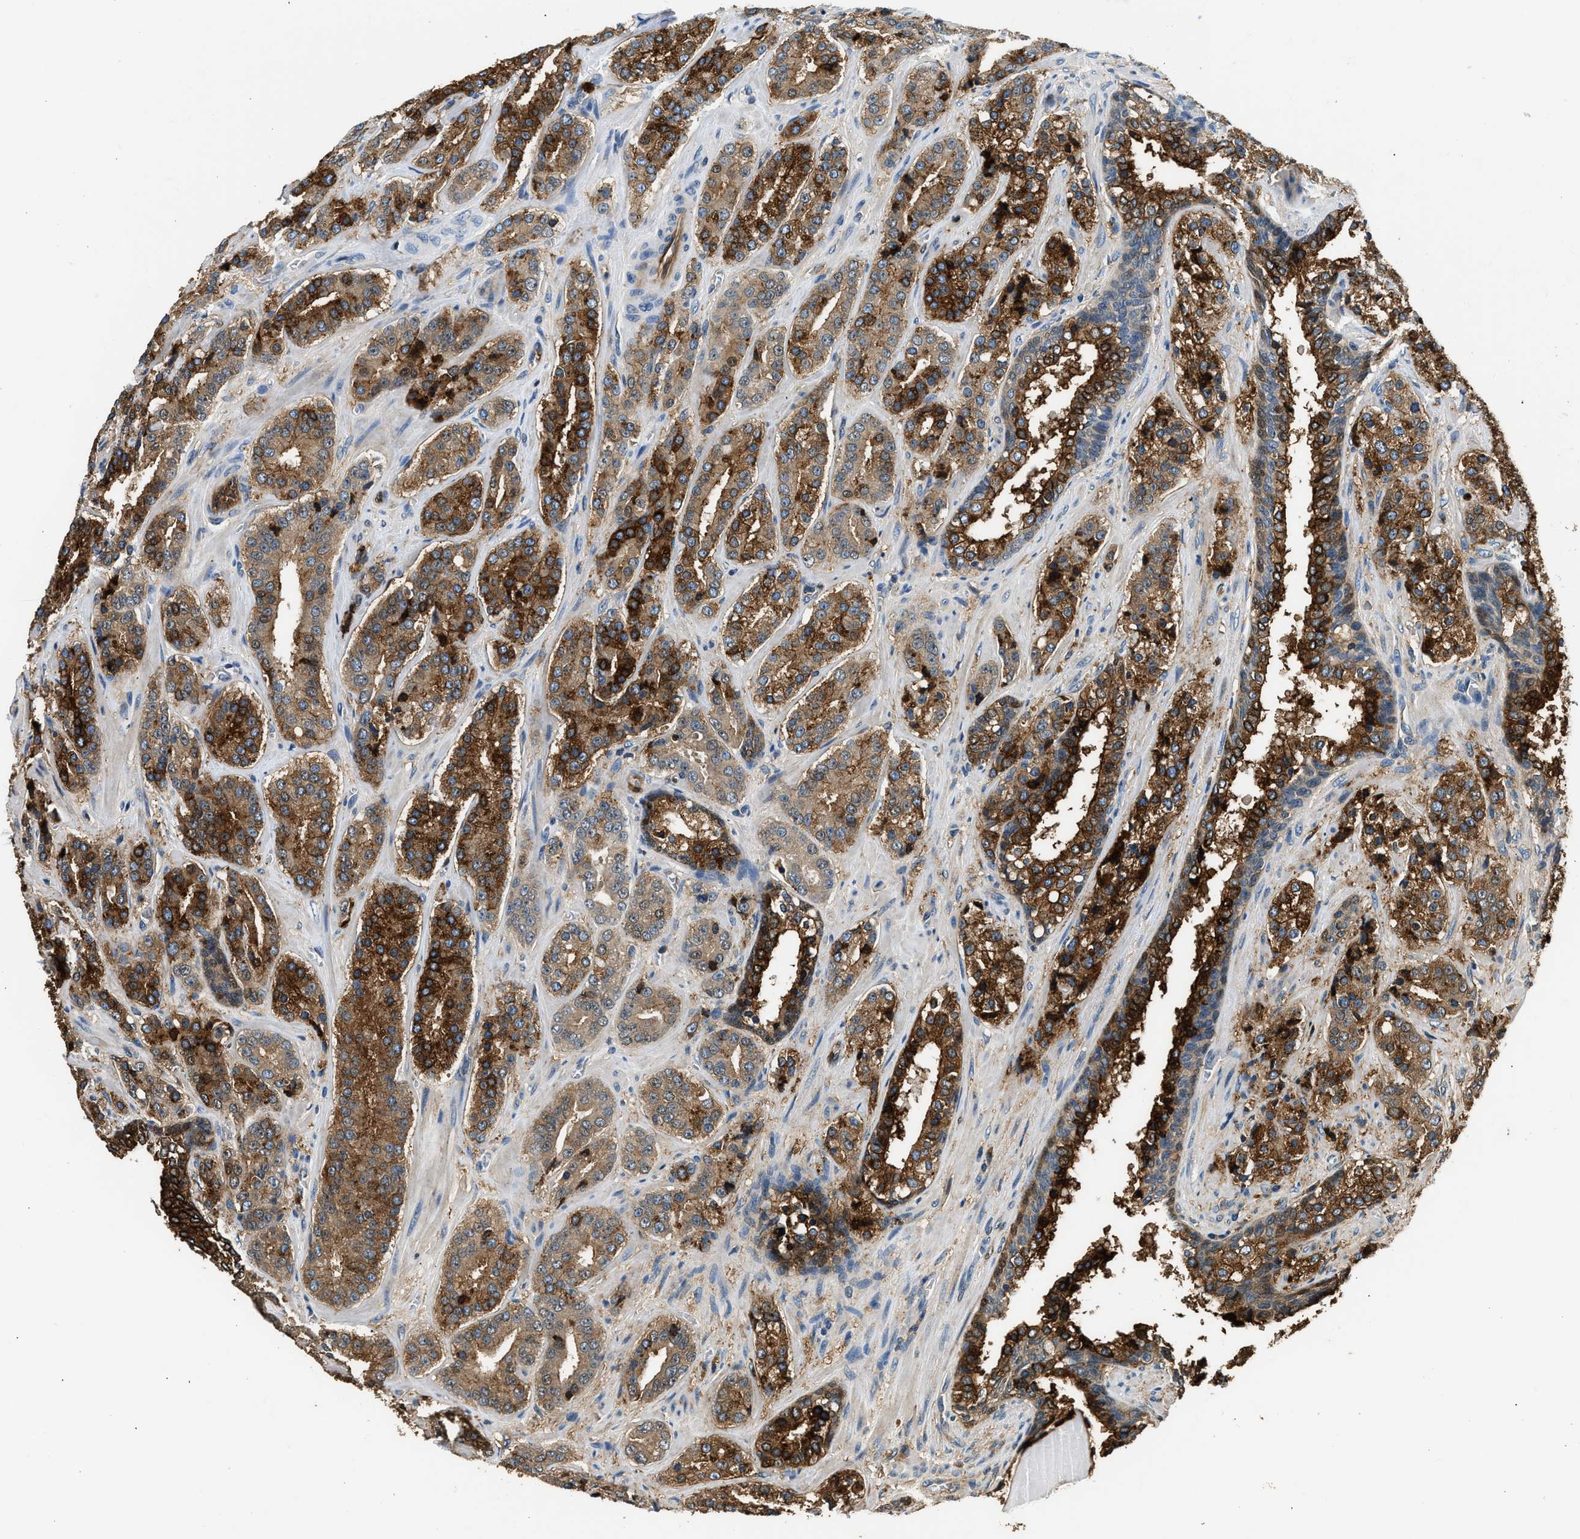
{"staining": {"intensity": "strong", "quantity": ">75%", "location": "cytoplasmic/membranous"}, "tissue": "prostate cancer", "cell_type": "Tumor cells", "image_type": "cancer", "snomed": [{"axis": "morphology", "description": "Adenocarcinoma, High grade"}, {"axis": "topography", "description": "Prostate"}], "caption": "This image reveals immunohistochemistry (IHC) staining of human prostate cancer (adenocarcinoma (high-grade)), with high strong cytoplasmic/membranous staining in approximately >75% of tumor cells.", "gene": "ANXA3", "patient": {"sex": "male", "age": 60}}